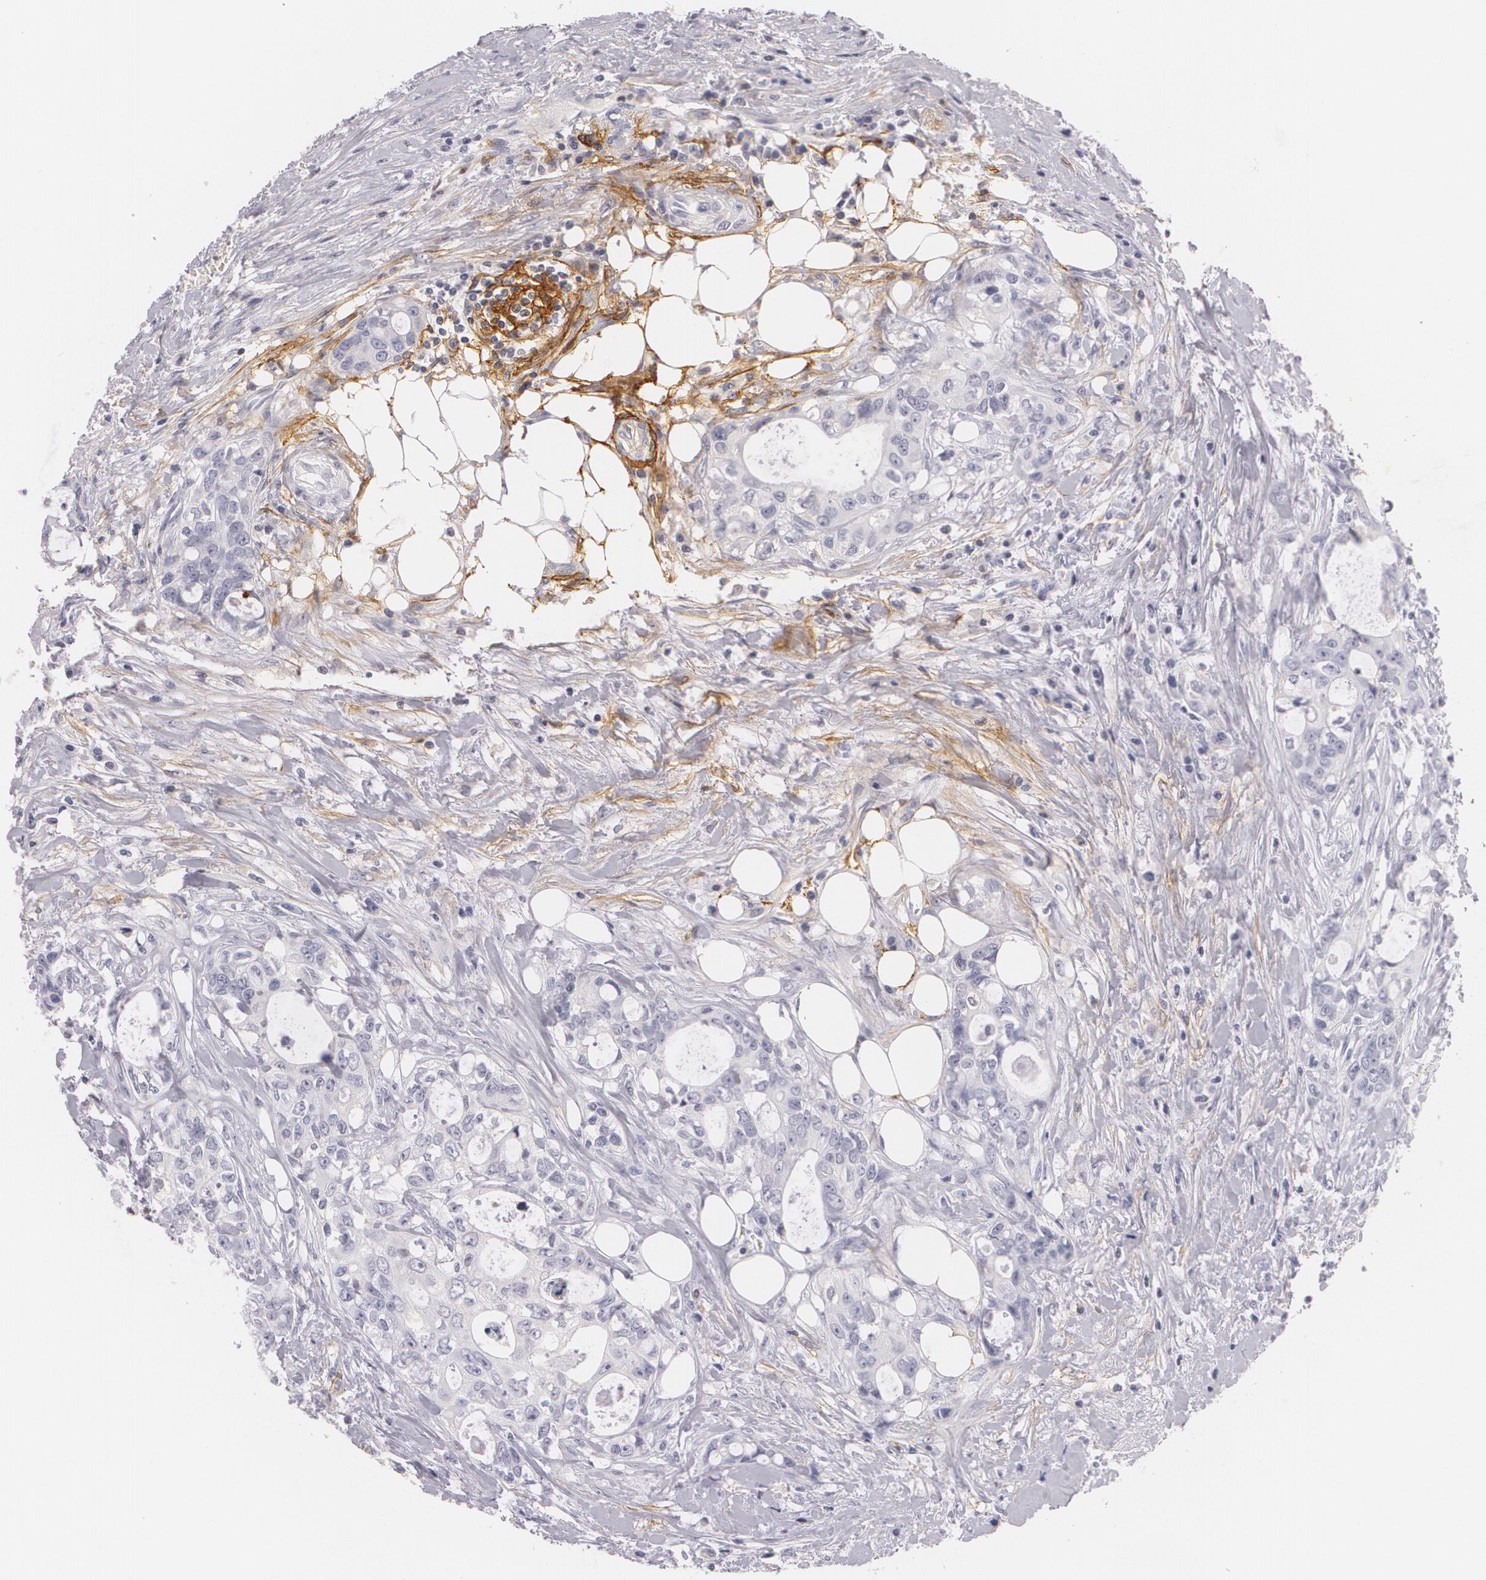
{"staining": {"intensity": "negative", "quantity": "none", "location": "none"}, "tissue": "colorectal cancer", "cell_type": "Tumor cells", "image_type": "cancer", "snomed": [{"axis": "morphology", "description": "Adenocarcinoma, NOS"}, {"axis": "topography", "description": "Rectum"}], "caption": "Immunohistochemistry (IHC) photomicrograph of neoplastic tissue: colorectal cancer (adenocarcinoma) stained with DAB (3,3'-diaminobenzidine) exhibits no significant protein staining in tumor cells.", "gene": "NGFR", "patient": {"sex": "female", "age": 57}}